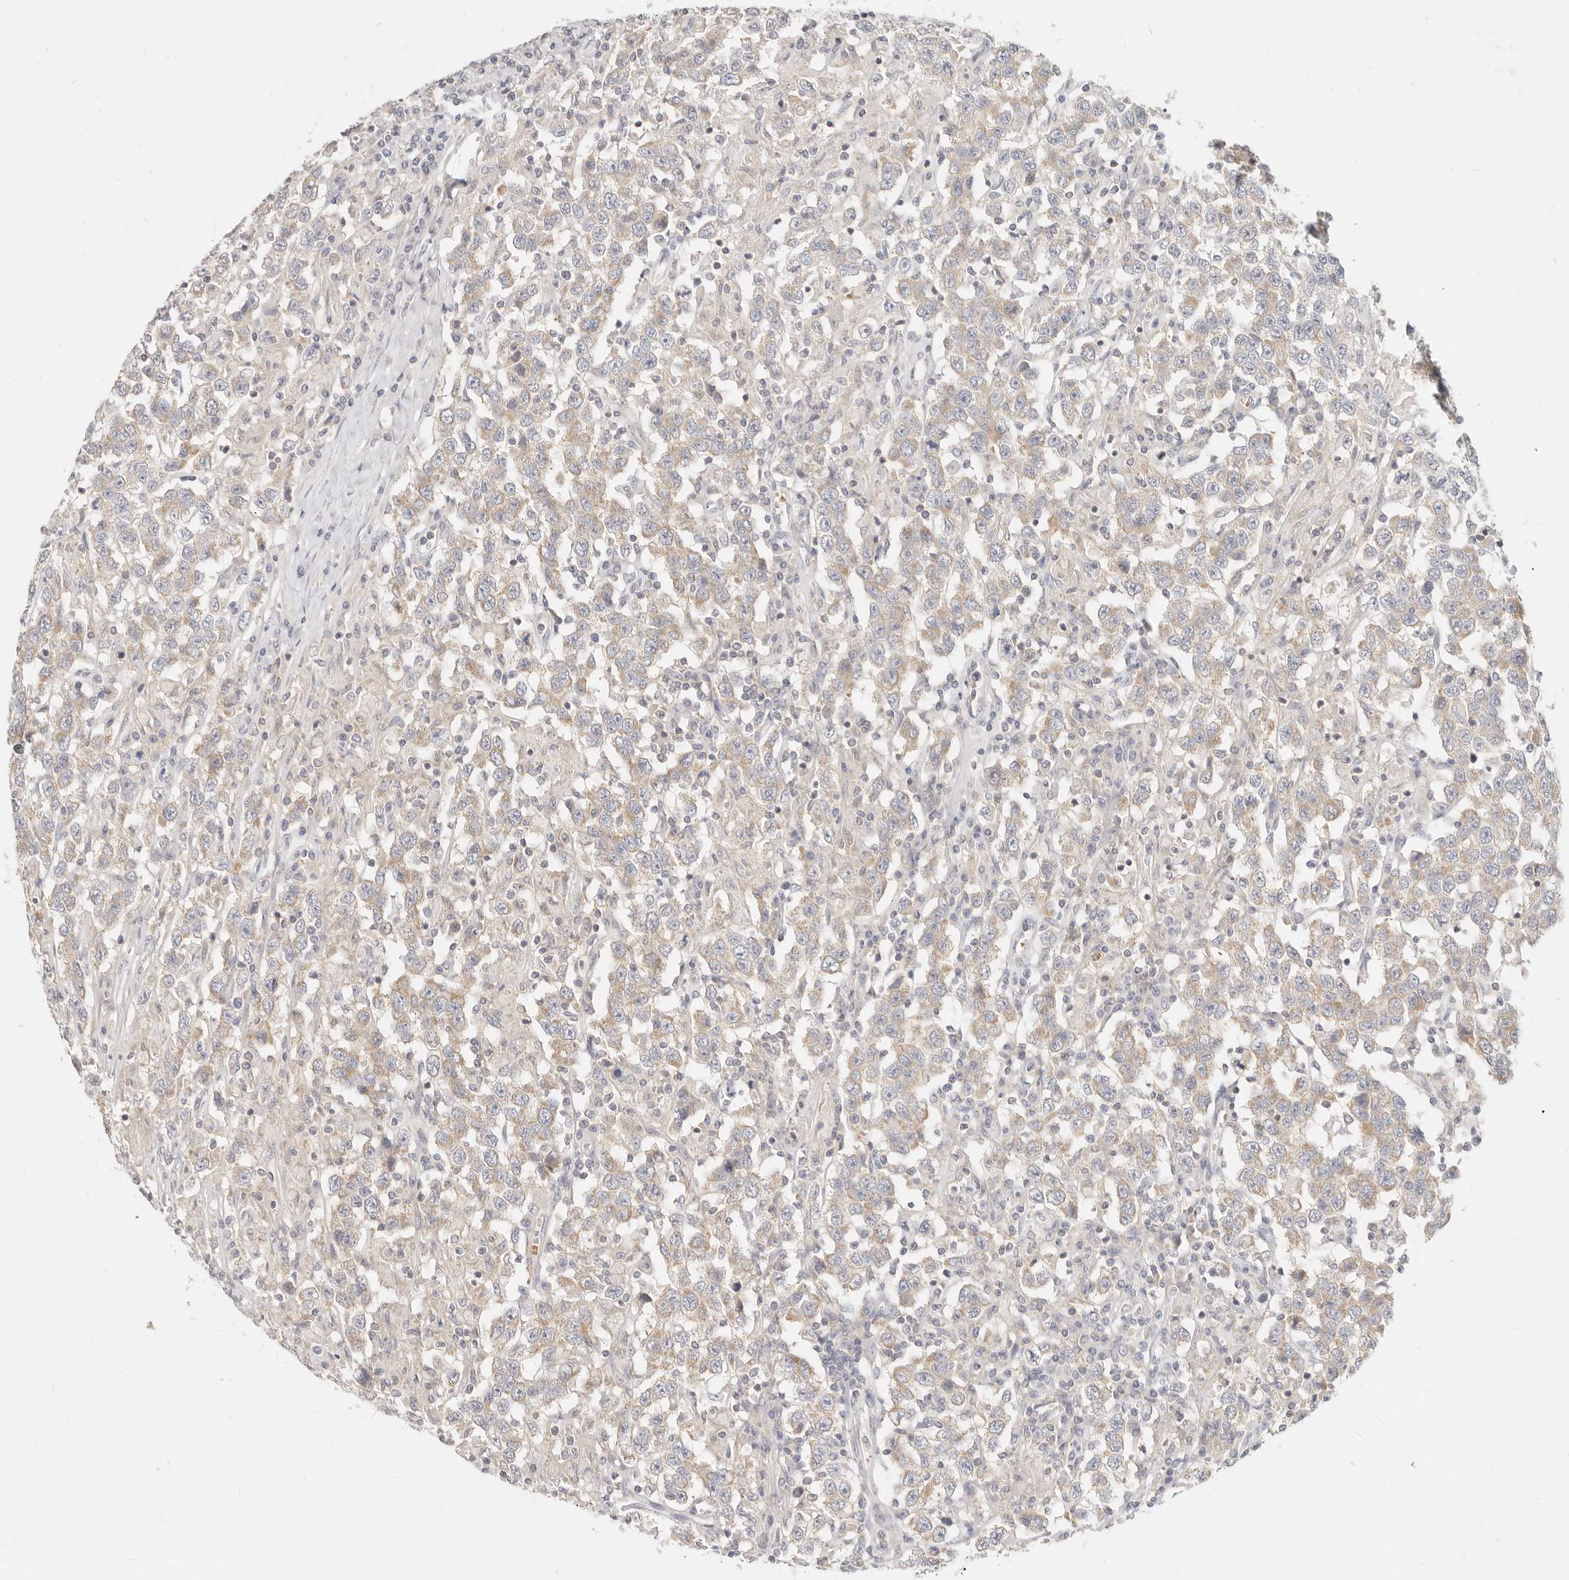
{"staining": {"intensity": "weak", "quantity": "<25%", "location": "cytoplasmic/membranous"}, "tissue": "testis cancer", "cell_type": "Tumor cells", "image_type": "cancer", "snomed": [{"axis": "morphology", "description": "Seminoma, NOS"}, {"axis": "topography", "description": "Testis"}], "caption": "Seminoma (testis) stained for a protein using immunohistochemistry (IHC) demonstrates no positivity tumor cells.", "gene": "LTB4R2", "patient": {"sex": "male", "age": 41}}